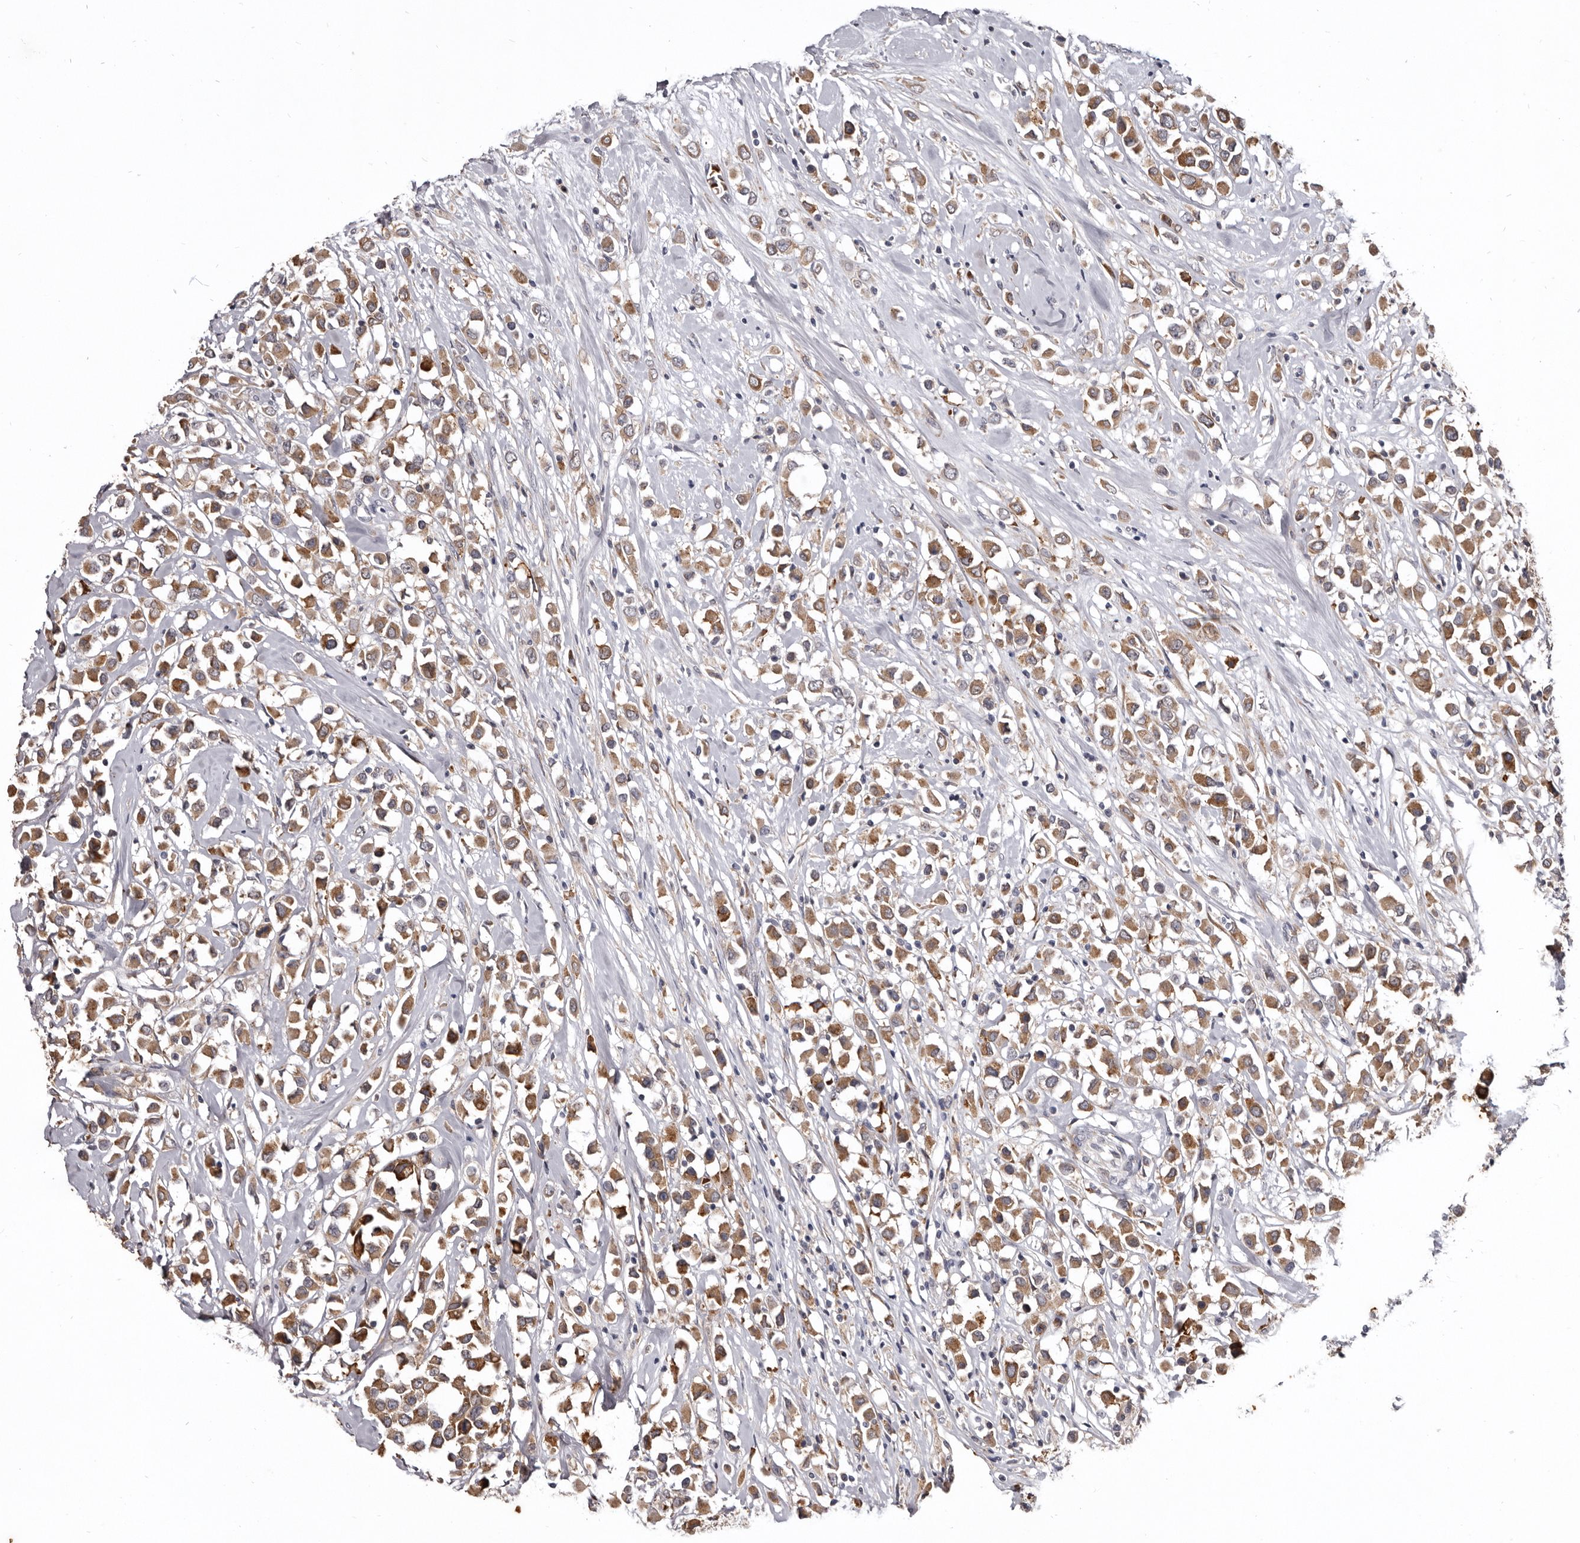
{"staining": {"intensity": "moderate", "quantity": ">75%", "location": "cytoplasmic/membranous"}, "tissue": "breast cancer", "cell_type": "Tumor cells", "image_type": "cancer", "snomed": [{"axis": "morphology", "description": "Duct carcinoma"}, {"axis": "topography", "description": "Breast"}], "caption": "Breast infiltrating ductal carcinoma stained with a brown dye reveals moderate cytoplasmic/membranous positive staining in about >75% of tumor cells.", "gene": "NENF", "patient": {"sex": "female", "age": 61}}